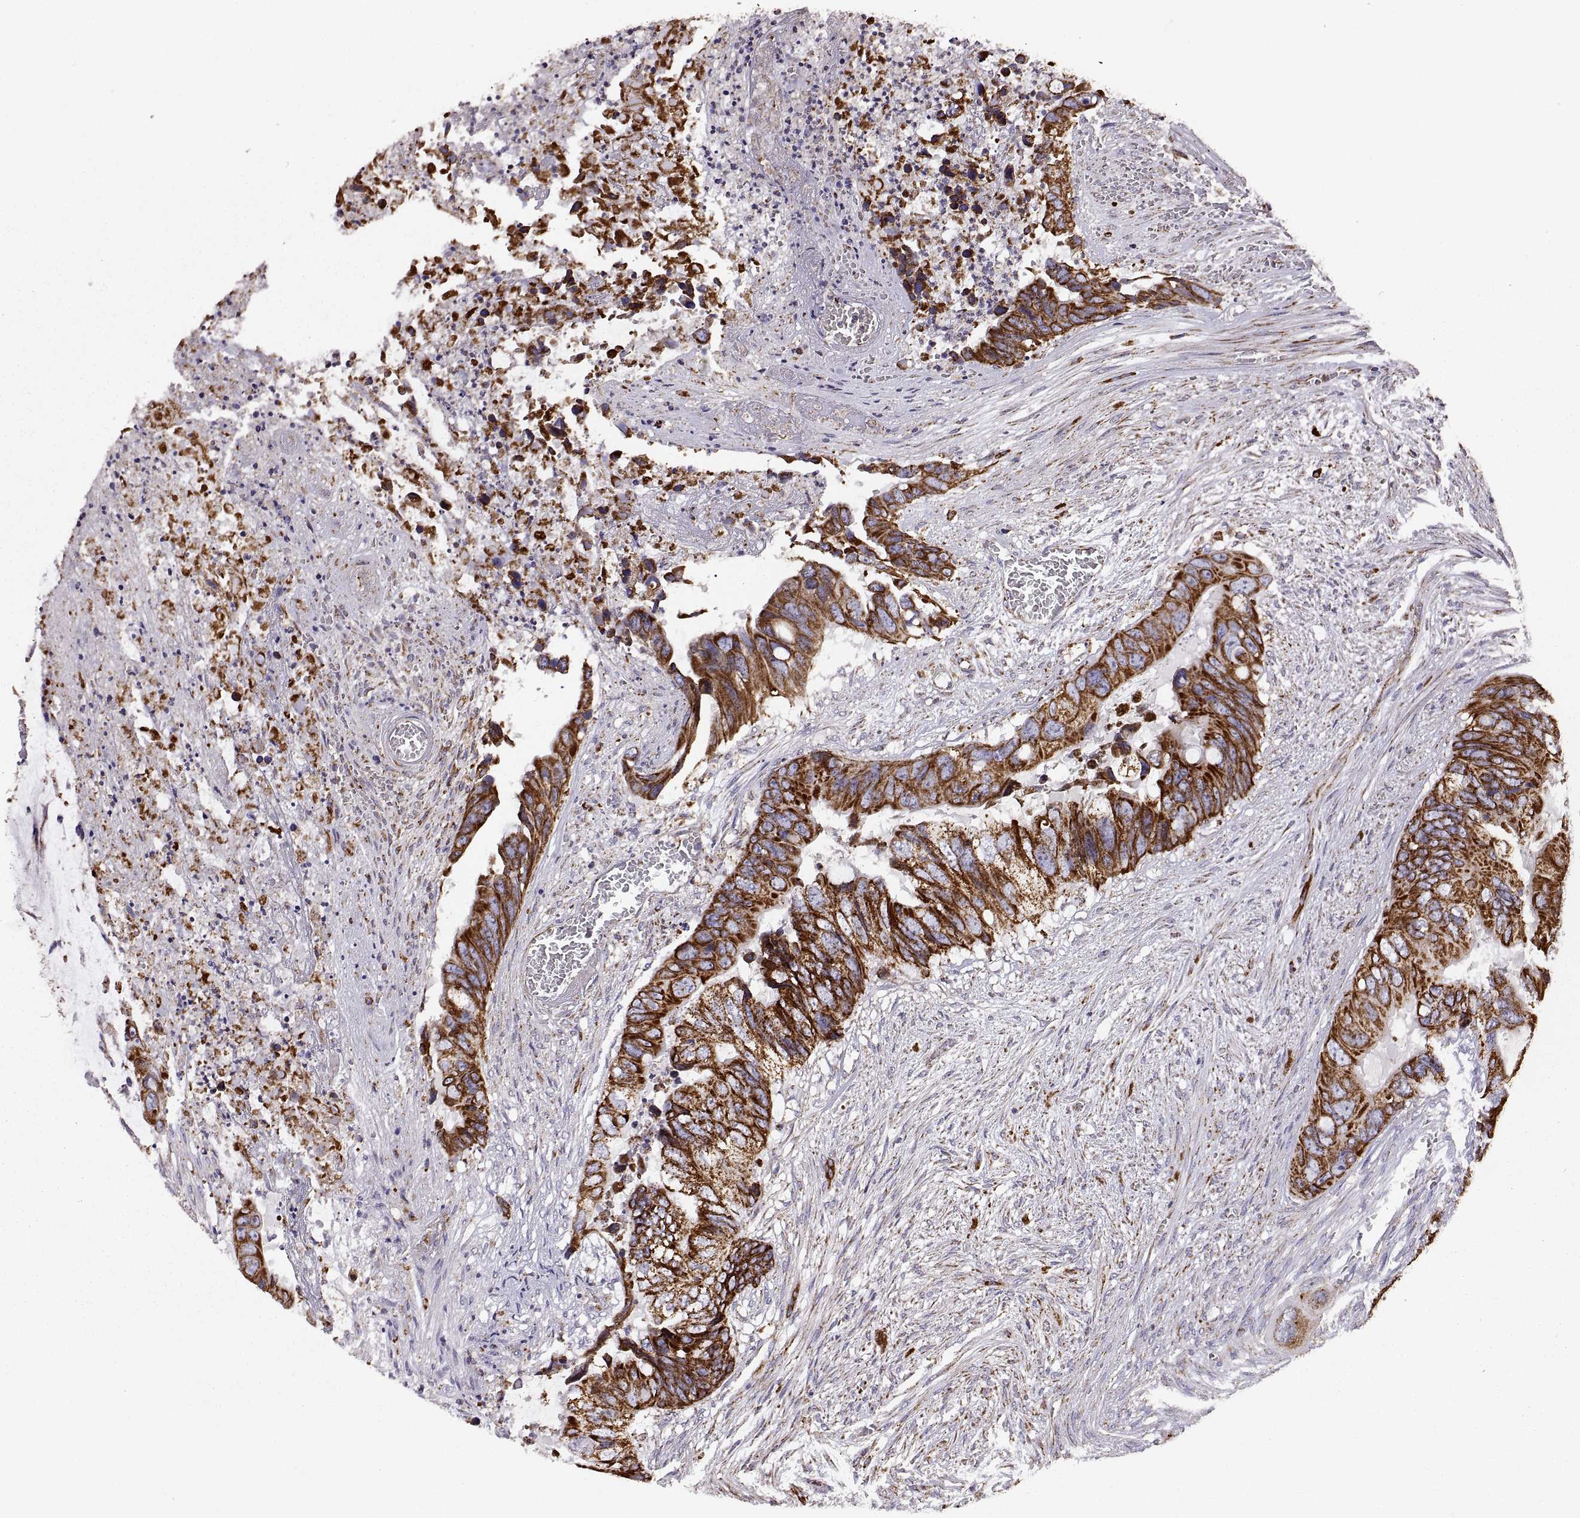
{"staining": {"intensity": "strong", "quantity": ">75%", "location": "cytoplasmic/membranous"}, "tissue": "colorectal cancer", "cell_type": "Tumor cells", "image_type": "cancer", "snomed": [{"axis": "morphology", "description": "Adenocarcinoma, NOS"}, {"axis": "topography", "description": "Rectum"}], "caption": "This histopathology image displays colorectal cancer stained with immunohistochemistry to label a protein in brown. The cytoplasmic/membranous of tumor cells show strong positivity for the protein. Nuclei are counter-stained blue.", "gene": "ARSD", "patient": {"sex": "male", "age": 63}}